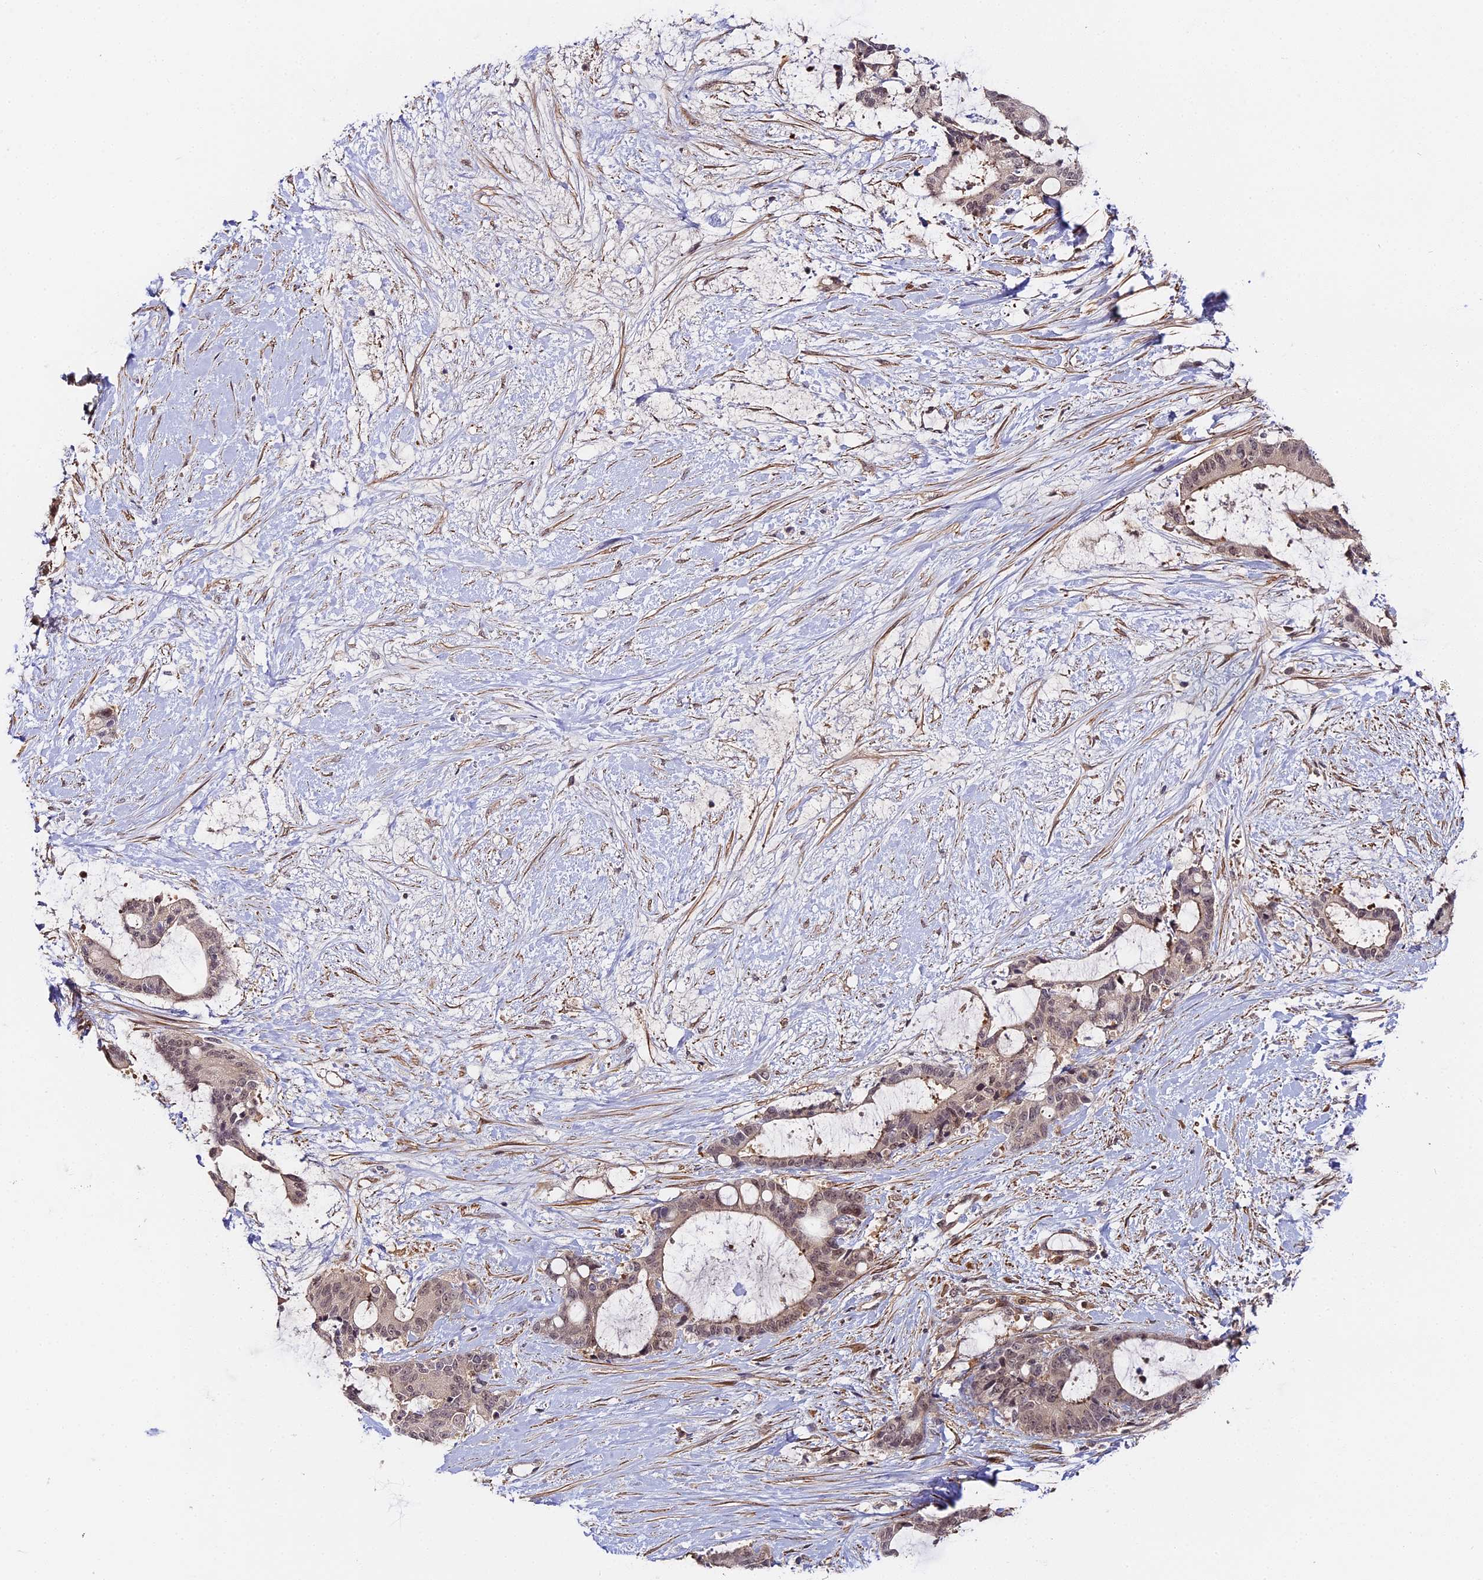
{"staining": {"intensity": "weak", "quantity": "25%-75%", "location": "cytoplasmic/membranous,nuclear"}, "tissue": "liver cancer", "cell_type": "Tumor cells", "image_type": "cancer", "snomed": [{"axis": "morphology", "description": "Normal tissue, NOS"}, {"axis": "morphology", "description": "Cholangiocarcinoma"}, {"axis": "topography", "description": "Liver"}, {"axis": "topography", "description": "Peripheral nerve tissue"}], "caption": "A brown stain highlights weak cytoplasmic/membranous and nuclear positivity of a protein in human liver cancer tumor cells.", "gene": "IMPACT", "patient": {"sex": "female", "age": 73}}